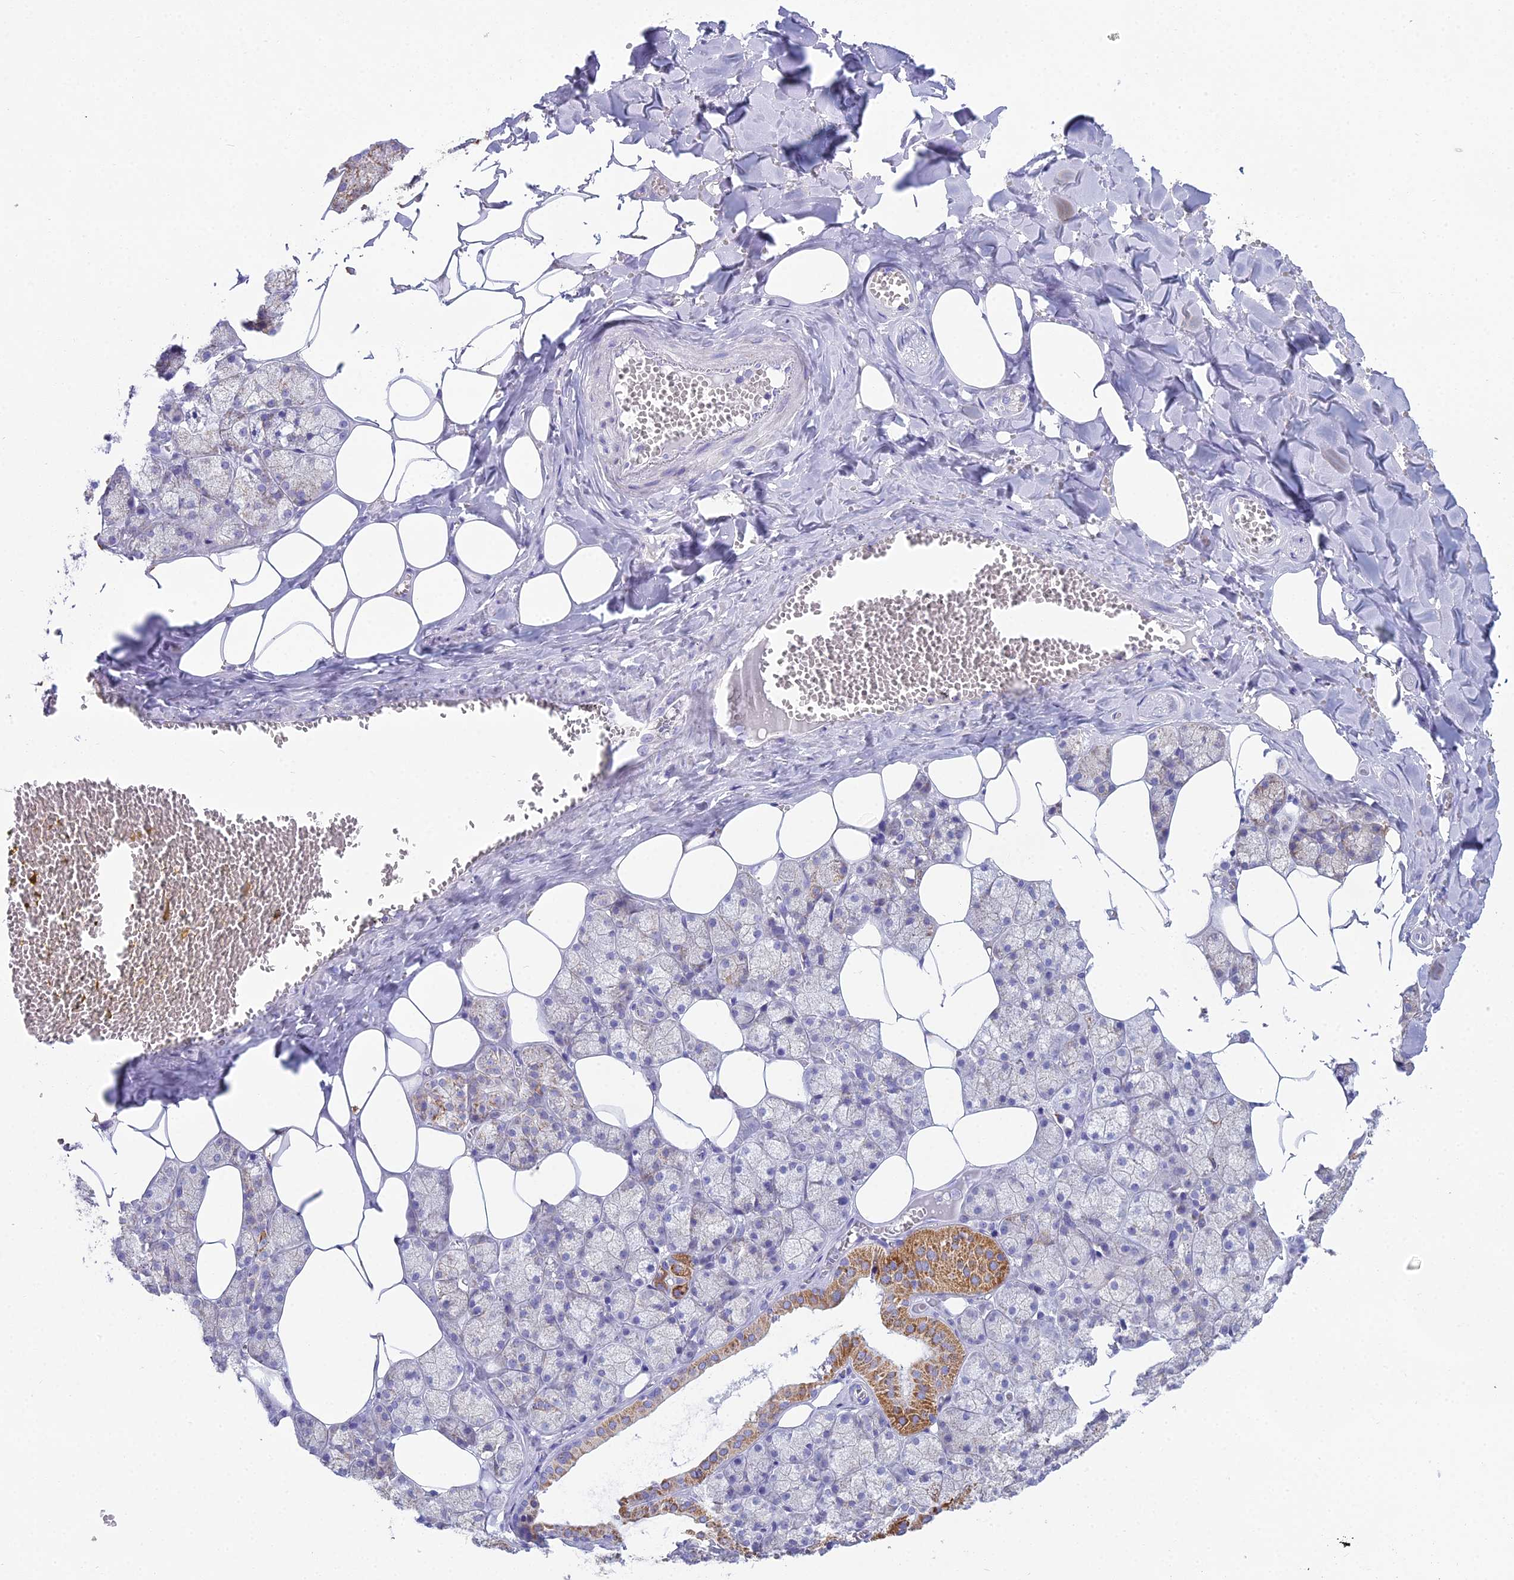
{"staining": {"intensity": "moderate", "quantity": "<25%", "location": "cytoplasmic/membranous"}, "tissue": "salivary gland", "cell_type": "Glandular cells", "image_type": "normal", "snomed": [{"axis": "morphology", "description": "Normal tissue, NOS"}, {"axis": "topography", "description": "Salivary gland"}], "caption": "A brown stain labels moderate cytoplasmic/membranous staining of a protein in glandular cells of normal salivary gland.", "gene": "CGB1", "patient": {"sex": "male", "age": 62}}